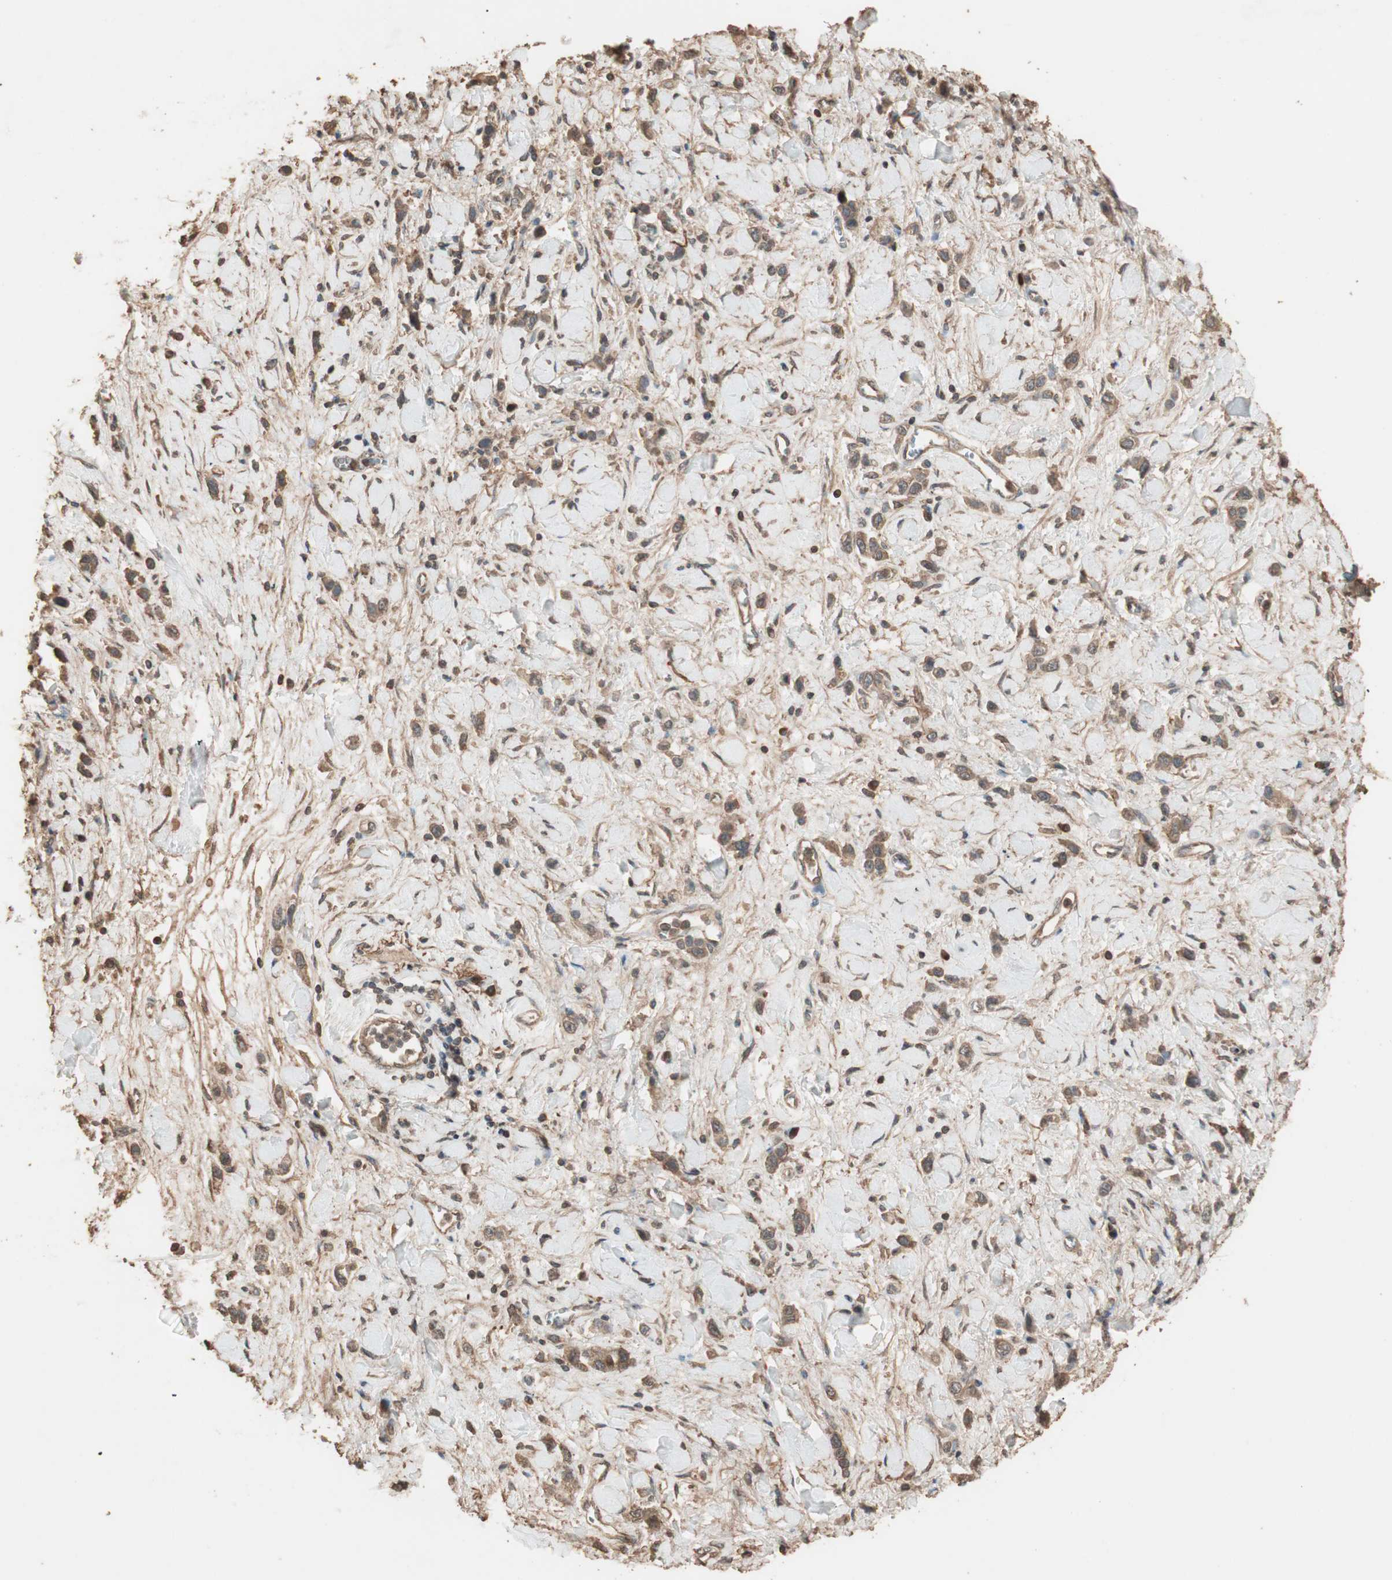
{"staining": {"intensity": "moderate", "quantity": ">75%", "location": "cytoplasmic/membranous"}, "tissue": "stomach cancer", "cell_type": "Tumor cells", "image_type": "cancer", "snomed": [{"axis": "morphology", "description": "Normal tissue, NOS"}, {"axis": "morphology", "description": "Adenocarcinoma, NOS"}, {"axis": "topography", "description": "Stomach, upper"}, {"axis": "topography", "description": "Stomach"}], "caption": "Adenocarcinoma (stomach) stained with immunohistochemistry (IHC) reveals moderate cytoplasmic/membranous expression in approximately >75% of tumor cells.", "gene": "USP20", "patient": {"sex": "female", "age": 65}}